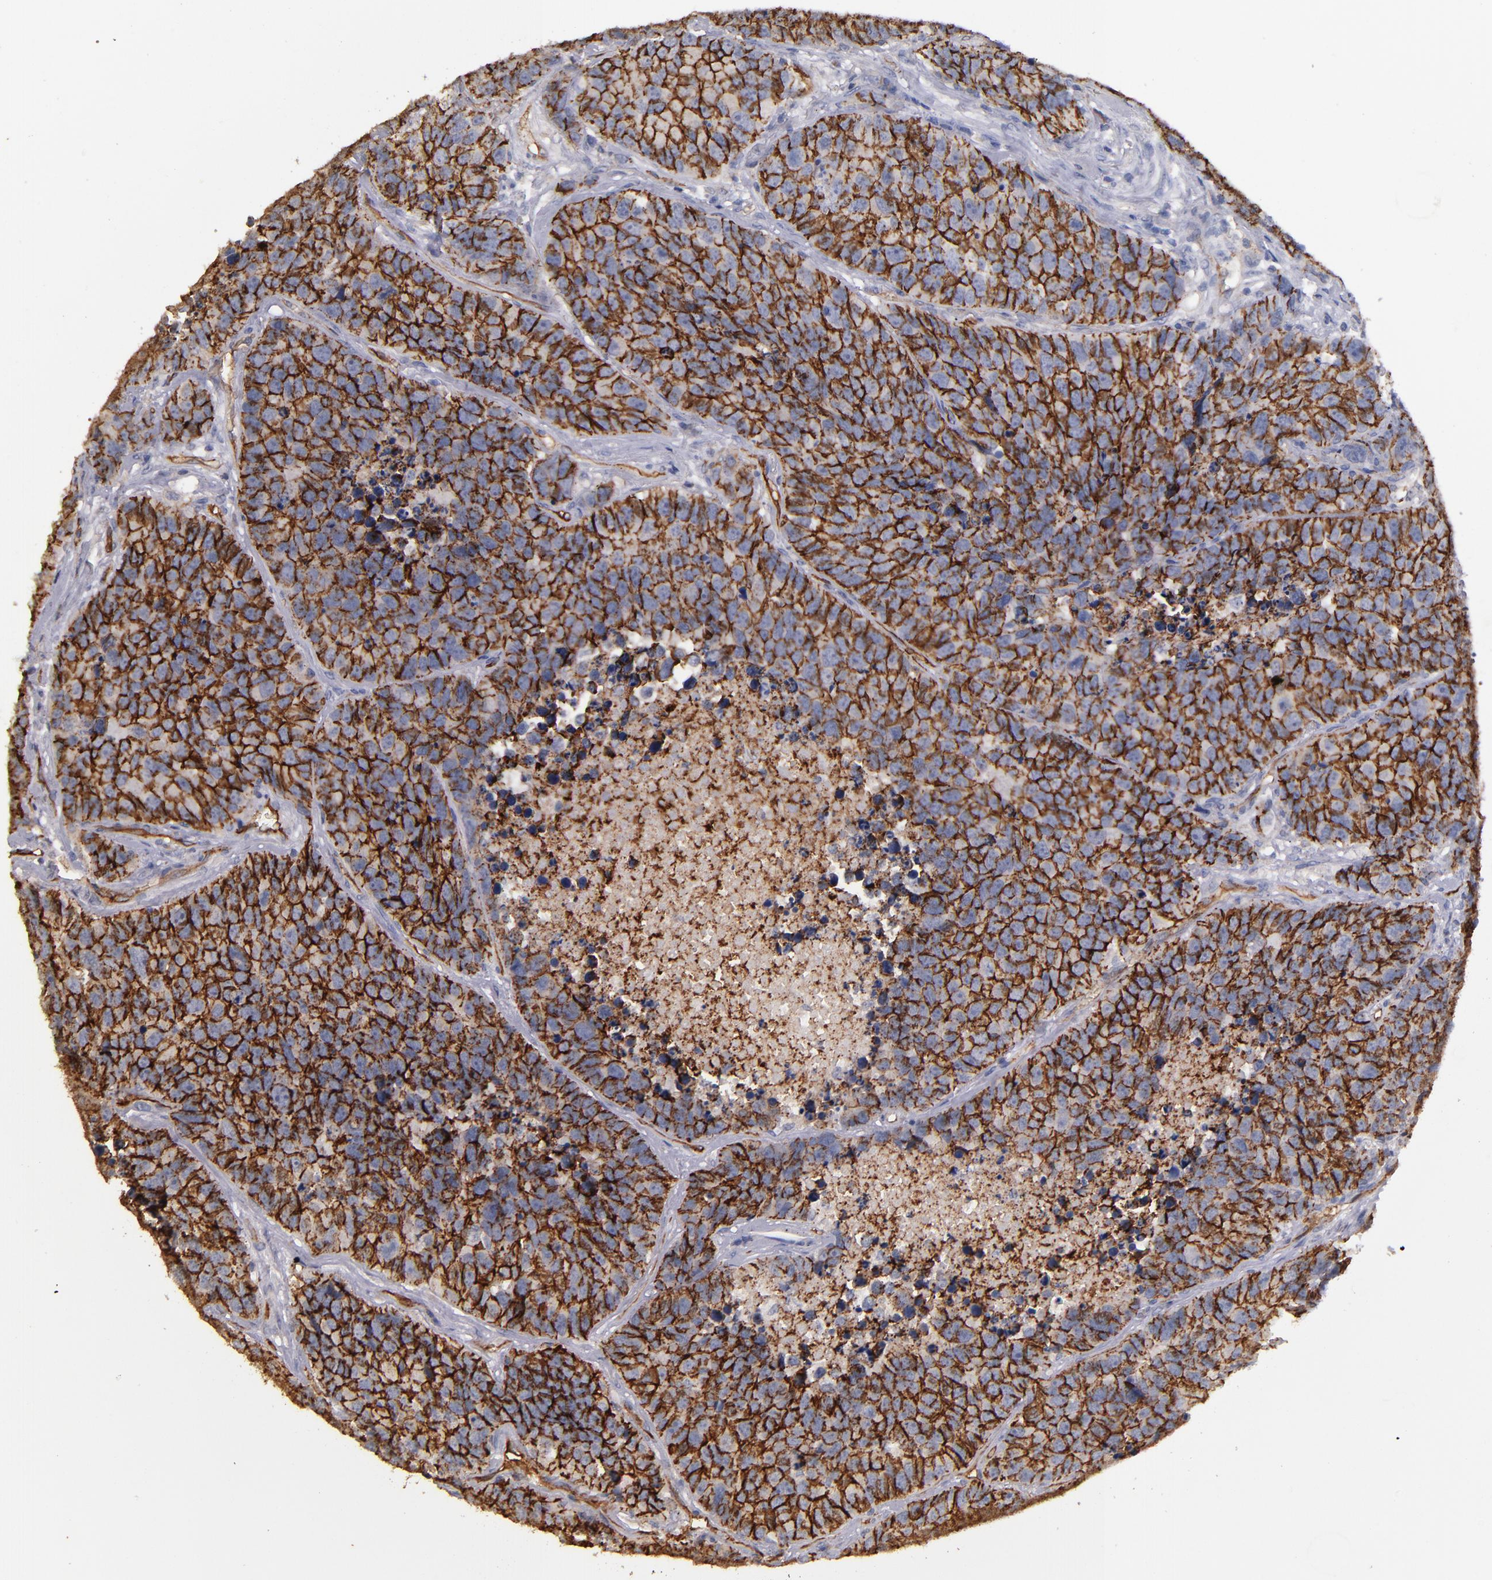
{"staining": {"intensity": "strong", "quantity": ">75%", "location": "cytoplasmic/membranous"}, "tissue": "carcinoid", "cell_type": "Tumor cells", "image_type": "cancer", "snomed": [{"axis": "morphology", "description": "Carcinoid, malignant, NOS"}, {"axis": "topography", "description": "Lung"}], "caption": "A brown stain labels strong cytoplasmic/membranous positivity of a protein in human carcinoid tumor cells. (DAB = brown stain, brightfield microscopy at high magnification).", "gene": "CLDN5", "patient": {"sex": "male", "age": 60}}